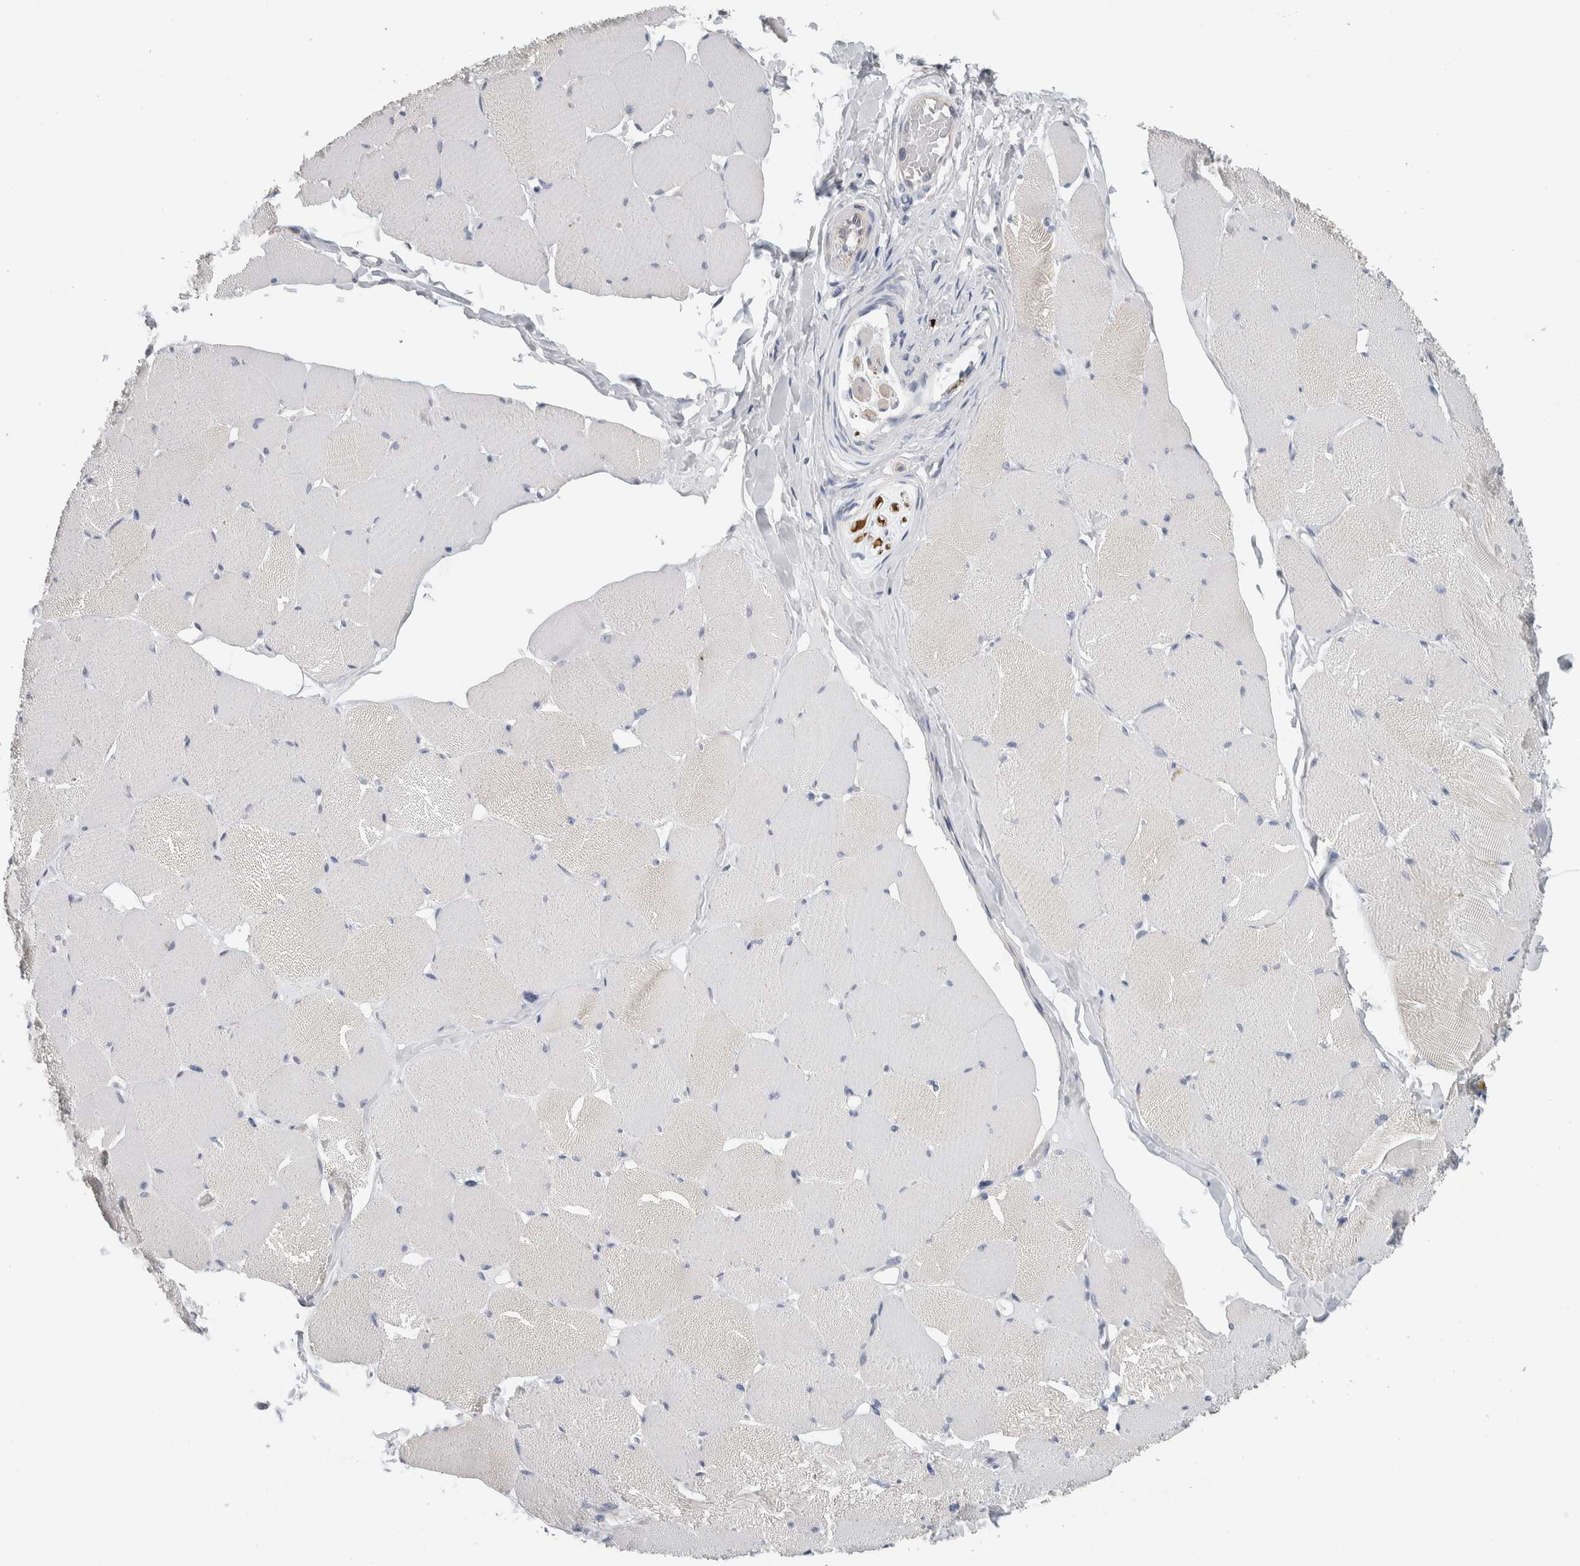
{"staining": {"intensity": "negative", "quantity": "none", "location": "none"}, "tissue": "skeletal muscle", "cell_type": "Myocytes", "image_type": "normal", "snomed": [{"axis": "morphology", "description": "Normal tissue, NOS"}, {"axis": "topography", "description": "Skin"}, {"axis": "topography", "description": "Skeletal muscle"}], "caption": "Immunohistochemistry (IHC) photomicrograph of normal human skeletal muscle stained for a protein (brown), which demonstrates no expression in myocytes.", "gene": "NEFM", "patient": {"sex": "male", "age": 83}}